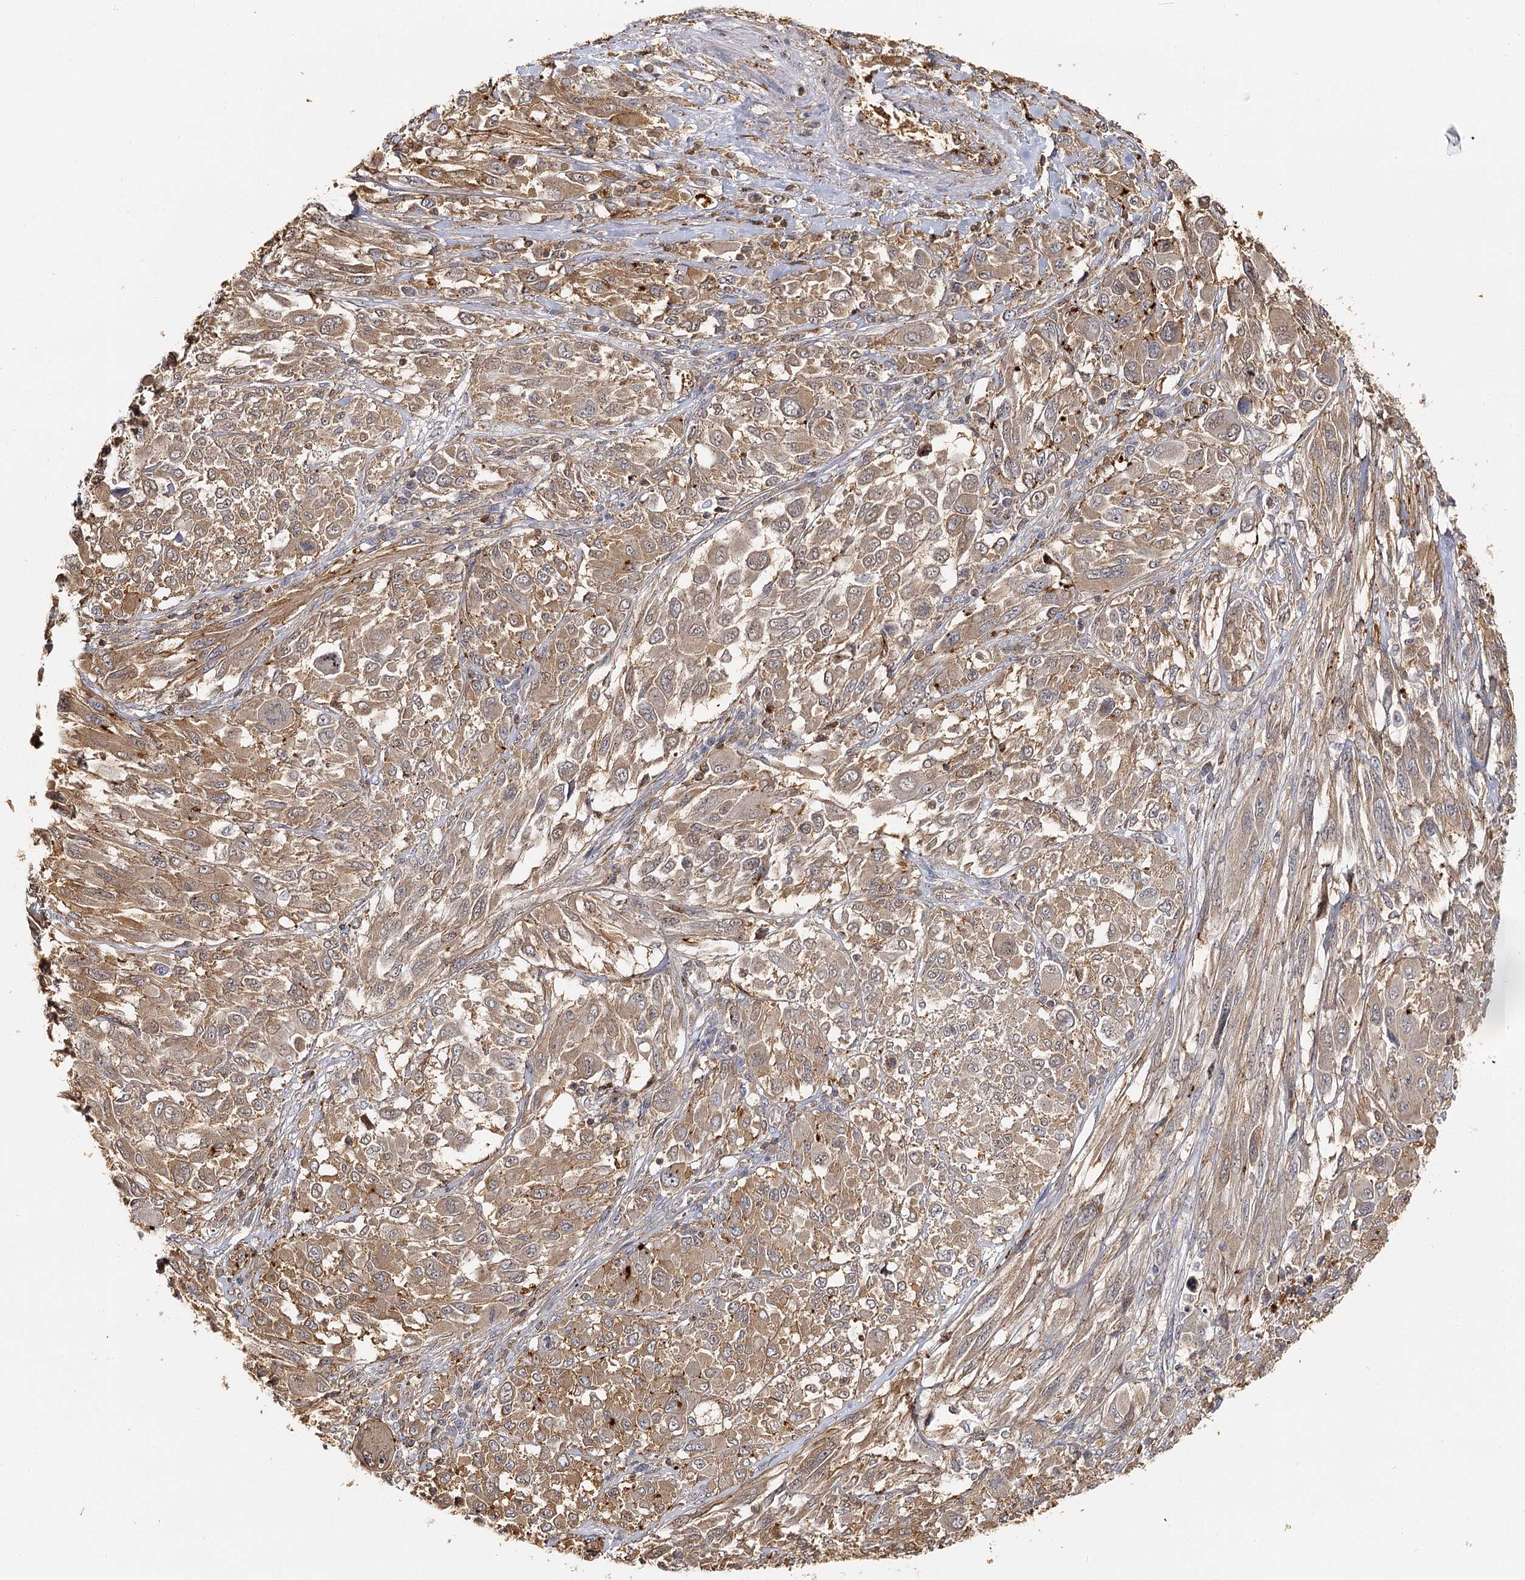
{"staining": {"intensity": "moderate", "quantity": ">75%", "location": "cytoplasmic/membranous"}, "tissue": "melanoma", "cell_type": "Tumor cells", "image_type": "cancer", "snomed": [{"axis": "morphology", "description": "Malignant melanoma, NOS"}, {"axis": "topography", "description": "Skin"}], "caption": "Immunohistochemical staining of human malignant melanoma demonstrates medium levels of moderate cytoplasmic/membranous staining in about >75% of tumor cells. (IHC, brightfield microscopy, high magnification).", "gene": "SEC24B", "patient": {"sex": "female", "age": 91}}